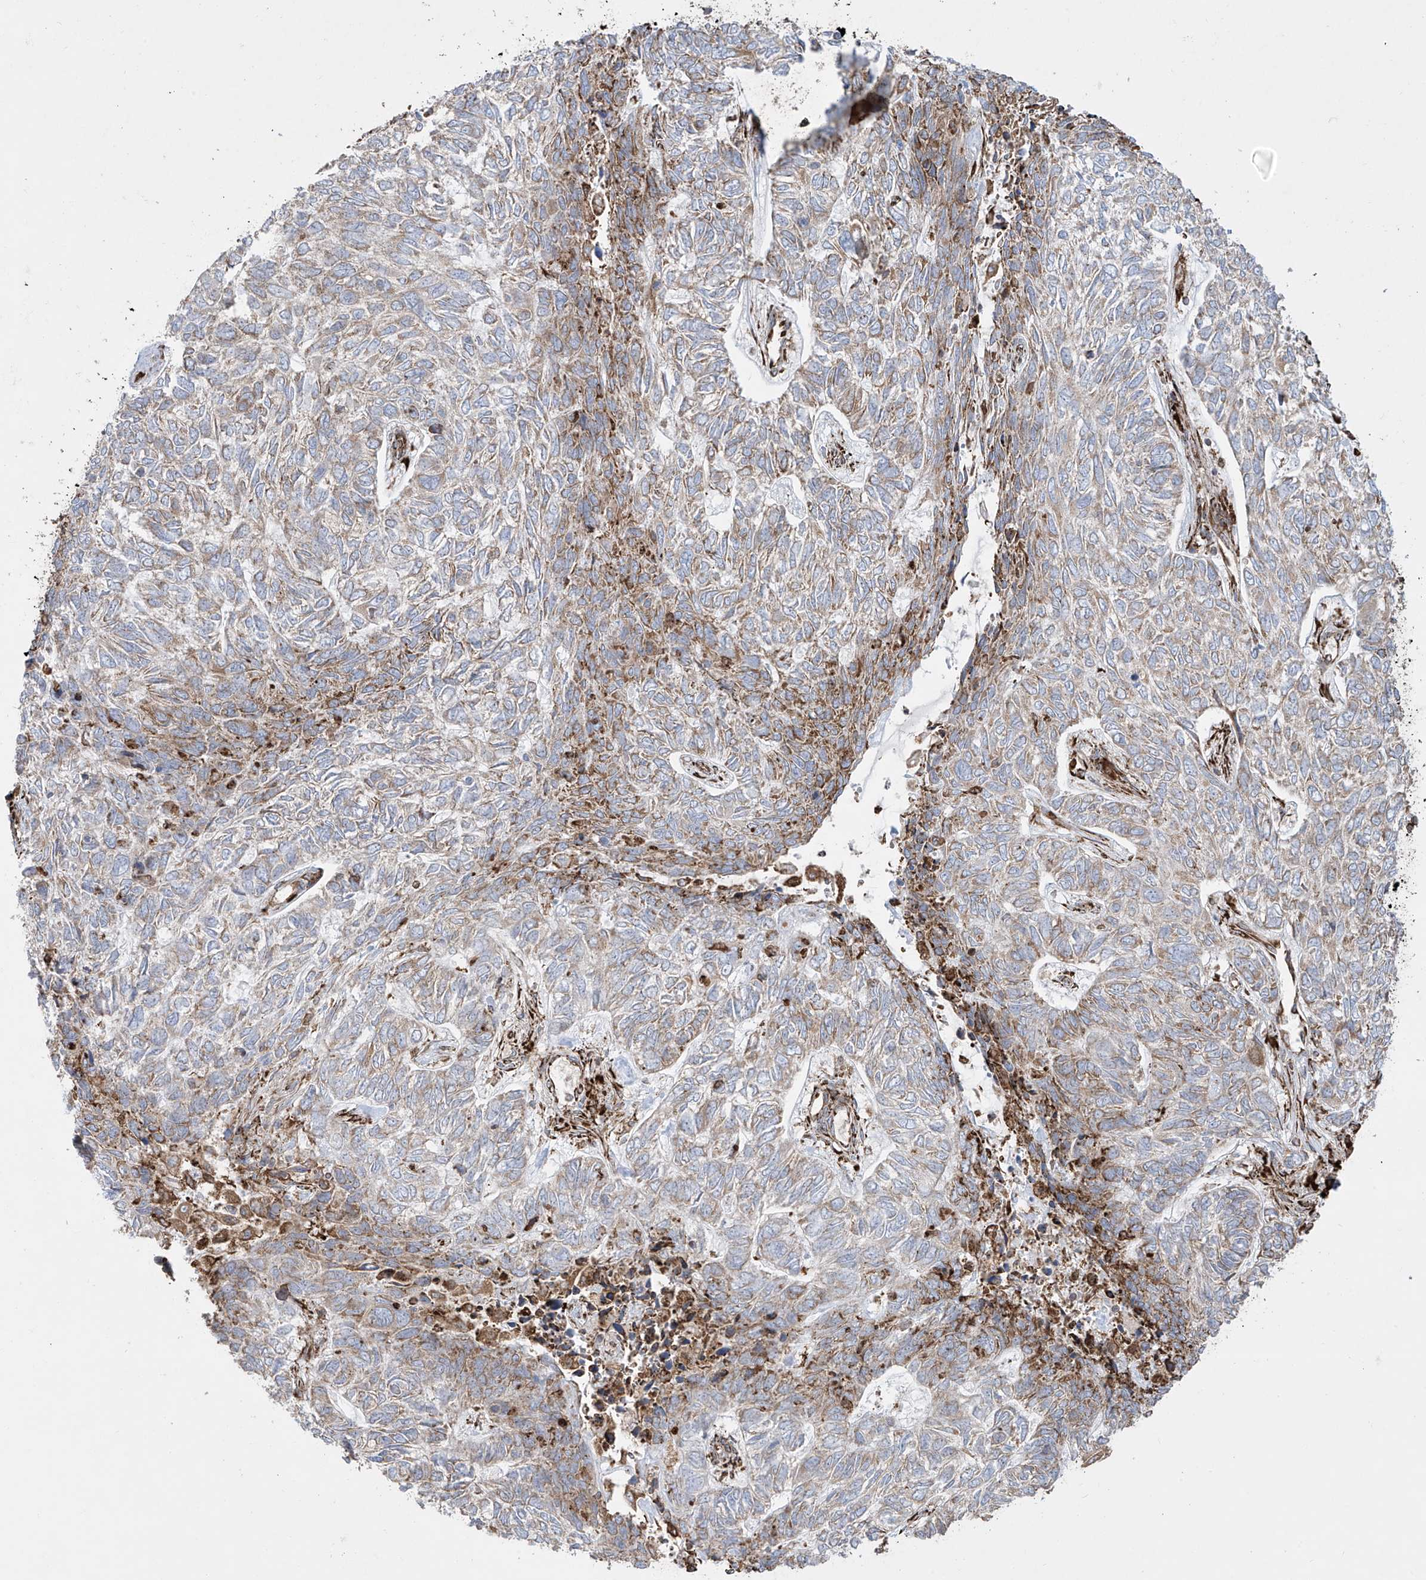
{"staining": {"intensity": "weak", "quantity": ">75%", "location": "cytoplasmic/membranous"}, "tissue": "skin cancer", "cell_type": "Tumor cells", "image_type": "cancer", "snomed": [{"axis": "morphology", "description": "Basal cell carcinoma"}, {"axis": "topography", "description": "Skin"}], "caption": "Human basal cell carcinoma (skin) stained with a brown dye reveals weak cytoplasmic/membranous positive positivity in about >75% of tumor cells.", "gene": "MX1", "patient": {"sex": "female", "age": 65}}